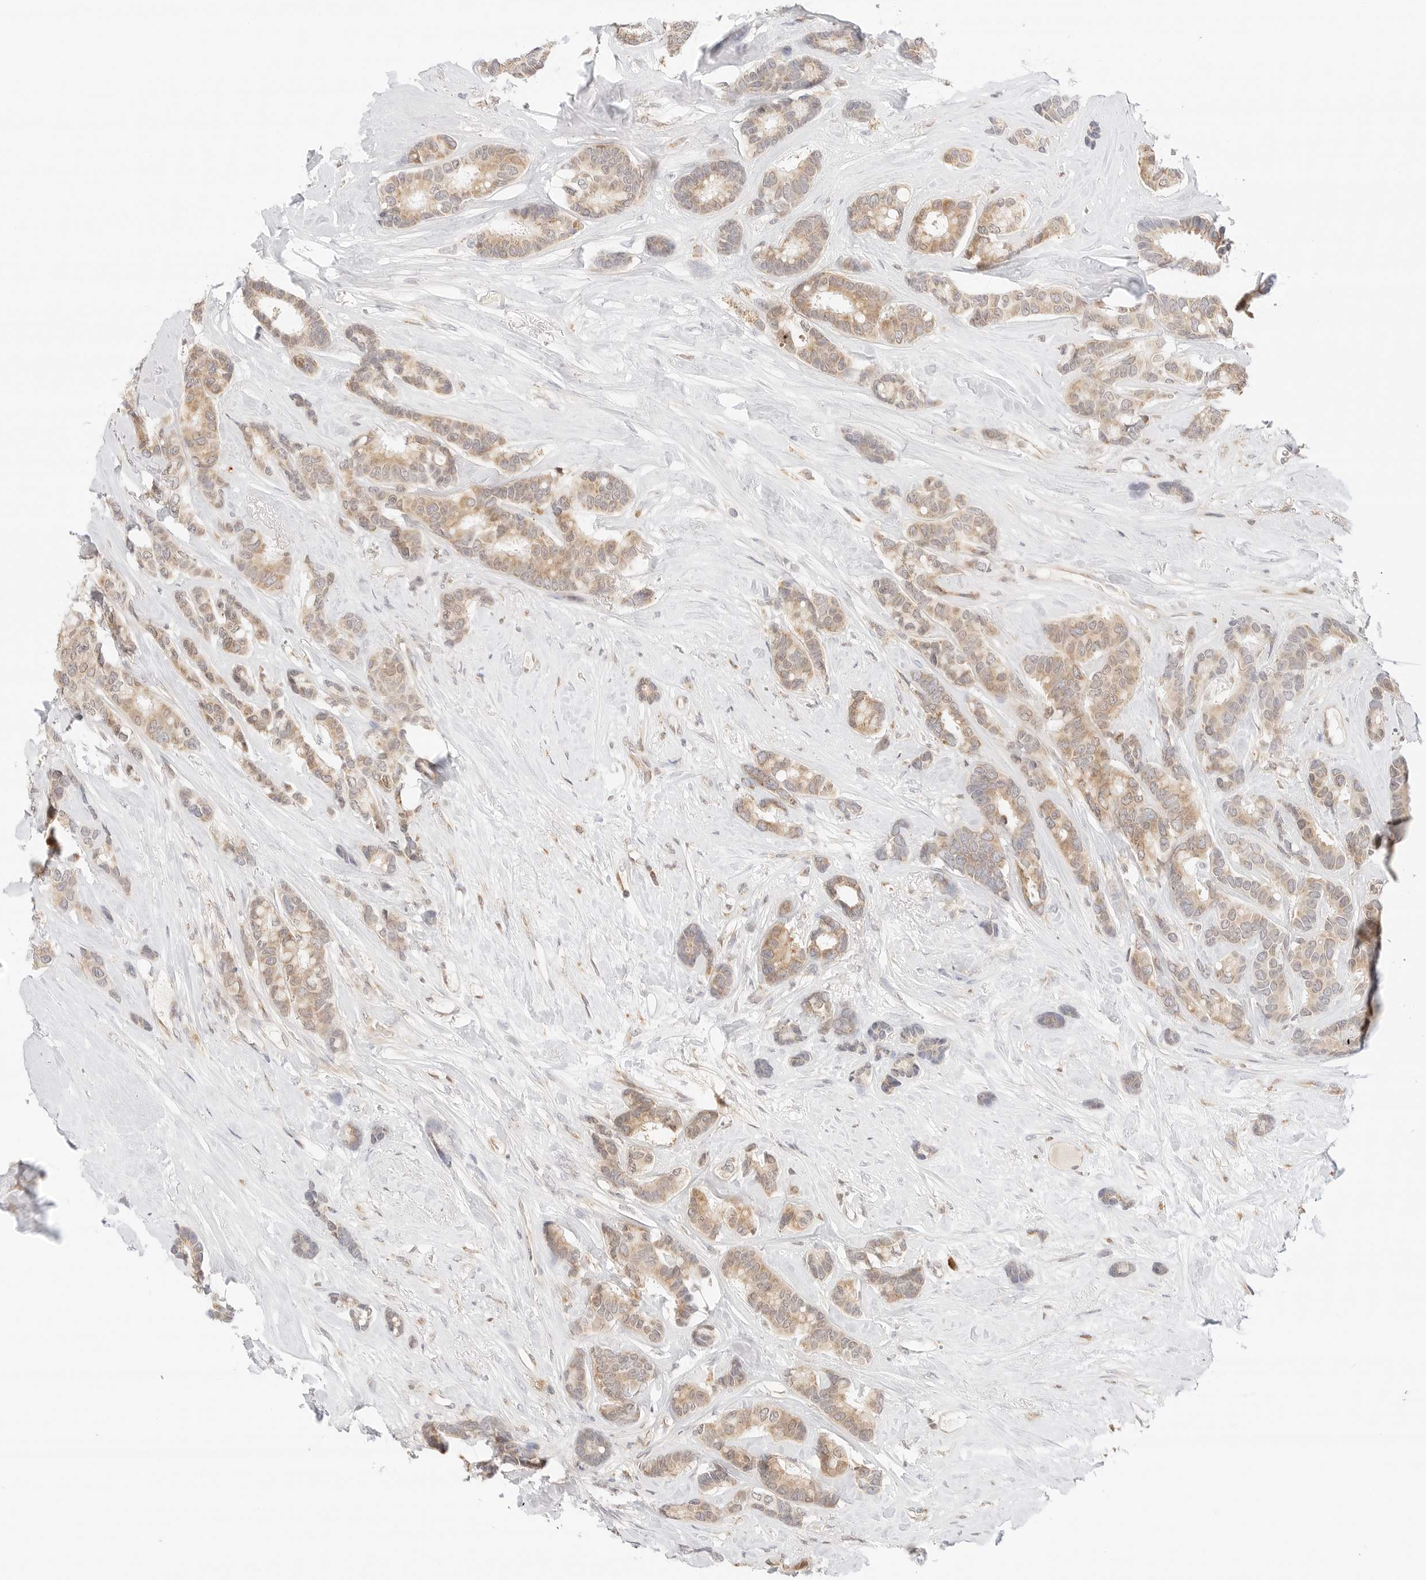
{"staining": {"intensity": "moderate", "quantity": ">75%", "location": "cytoplasmic/membranous"}, "tissue": "breast cancer", "cell_type": "Tumor cells", "image_type": "cancer", "snomed": [{"axis": "morphology", "description": "Duct carcinoma"}, {"axis": "topography", "description": "Breast"}], "caption": "Breast infiltrating ductal carcinoma stained with a protein marker exhibits moderate staining in tumor cells.", "gene": "ERO1B", "patient": {"sex": "female", "age": 87}}